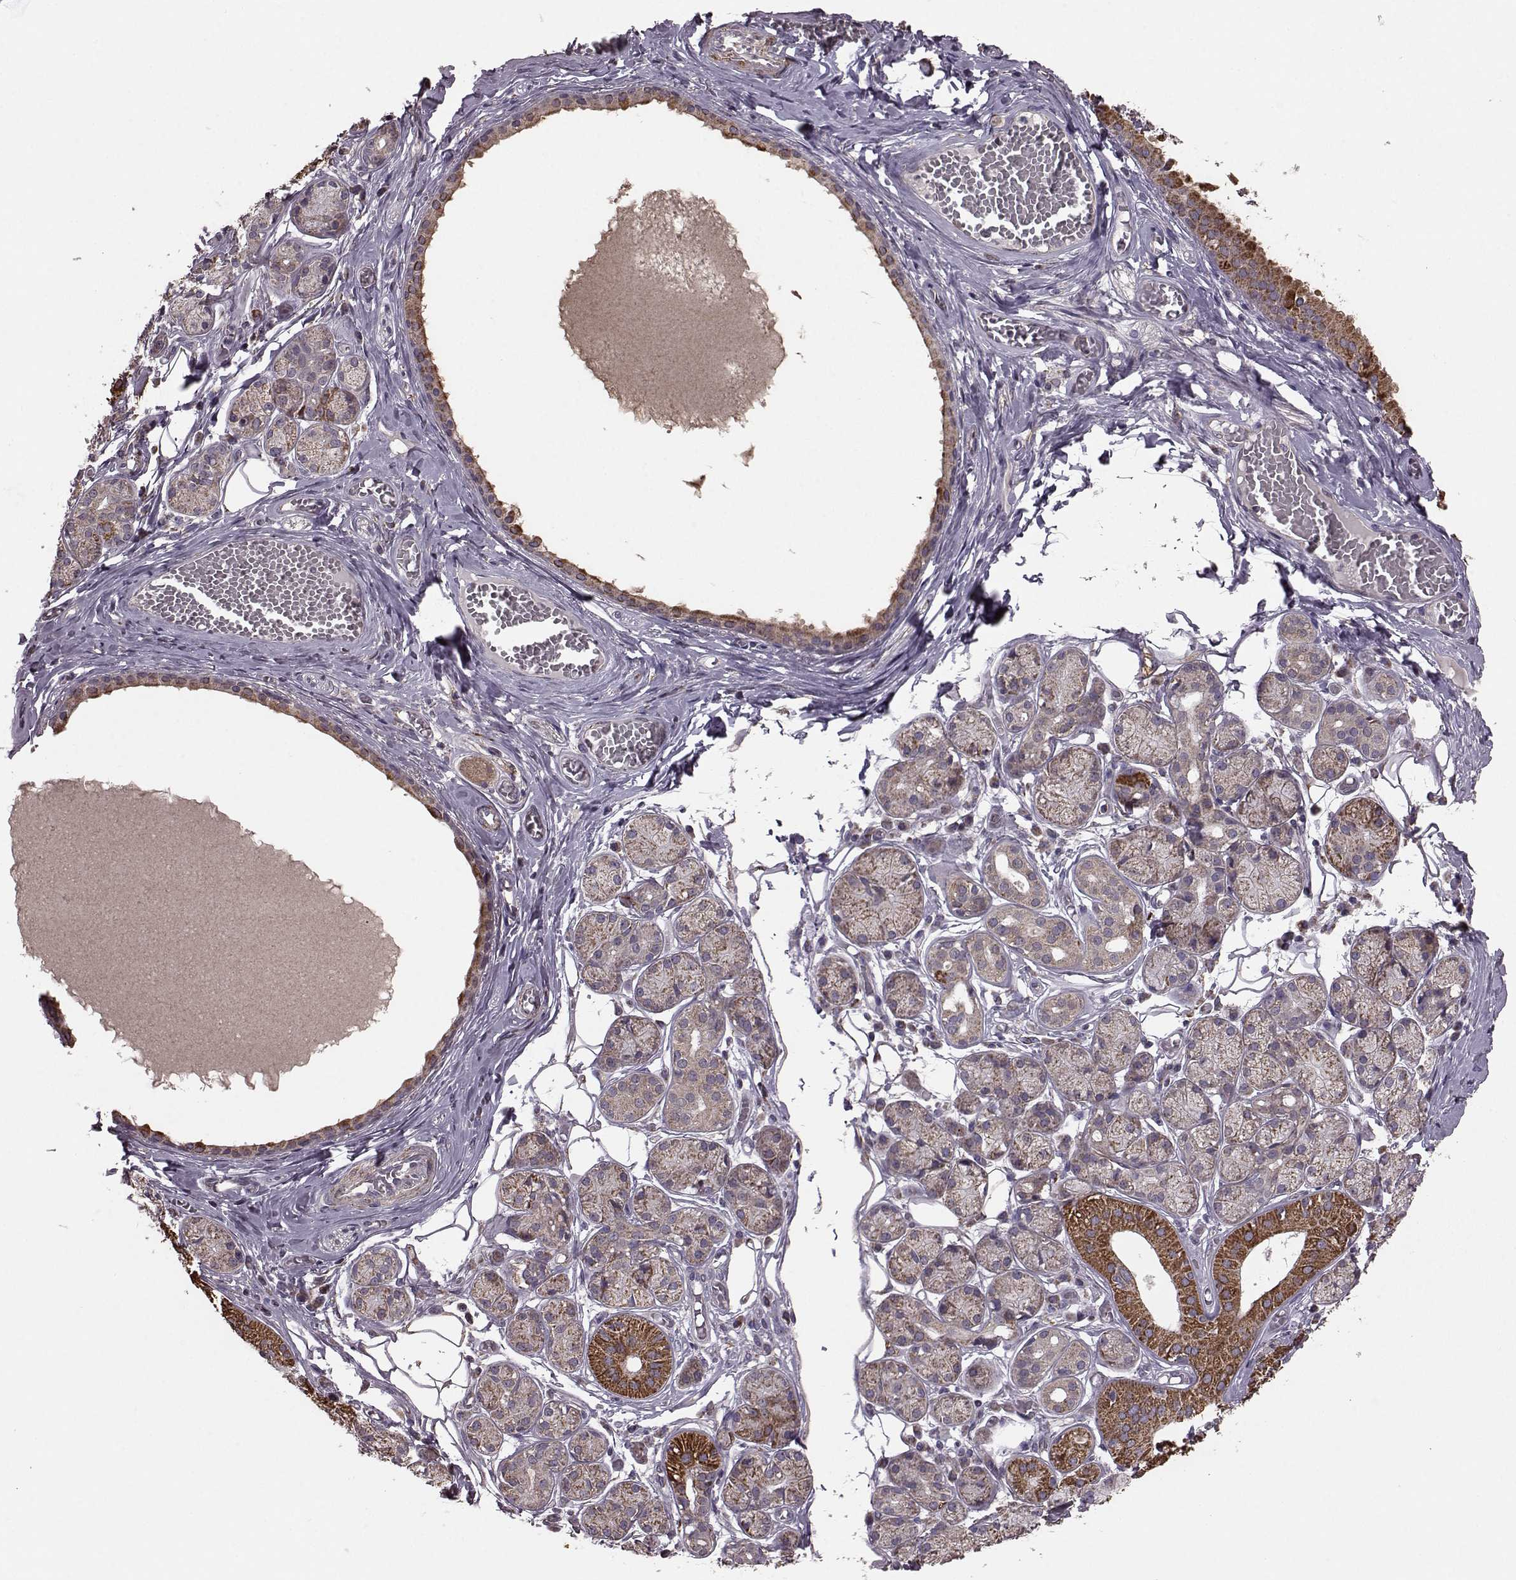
{"staining": {"intensity": "moderate", "quantity": "<25%", "location": "cytoplasmic/membranous"}, "tissue": "salivary gland", "cell_type": "Glandular cells", "image_type": "normal", "snomed": [{"axis": "morphology", "description": "Normal tissue, NOS"}, {"axis": "topography", "description": "Salivary gland"}, {"axis": "topography", "description": "Peripheral nerve tissue"}], "caption": "Moderate cytoplasmic/membranous protein positivity is present in about <25% of glandular cells in salivary gland.", "gene": "PUDP", "patient": {"sex": "male", "age": 71}}